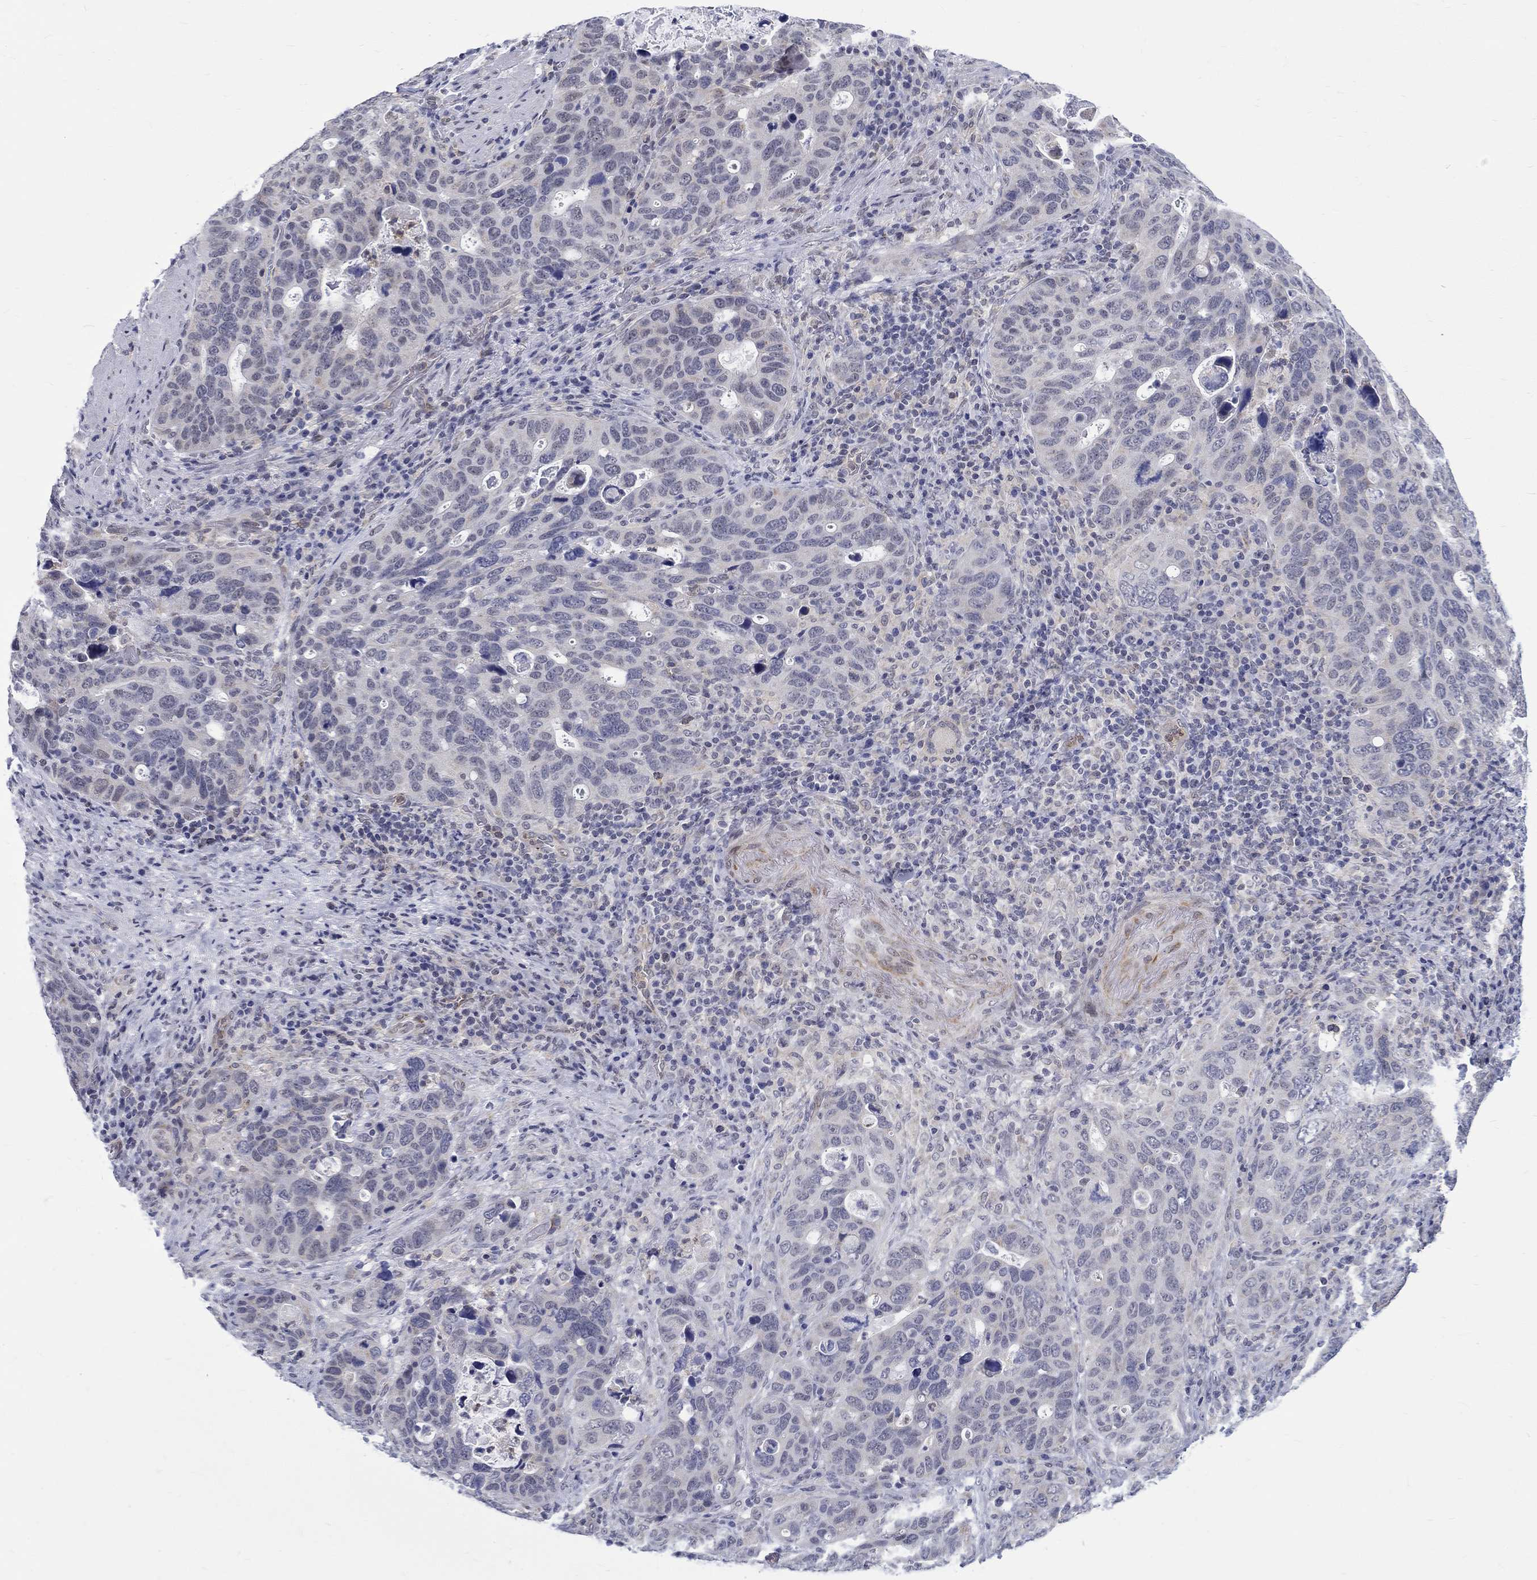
{"staining": {"intensity": "negative", "quantity": "none", "location": "none"}, "tissue": "stomach cancer", "cell_type": "Tumor cells", "image_type": "cancer", "snomed": [{"axis": "morphology", "description": "Adenocarcinoma, NOS"}, {"axis": "topography", "description": "Stomach"}], "caption": "Histopathology image shows no significant protein positivity in tumor cells of stomach adenocarcinoma. (DAB IHC visualized using brightfield microscopy, high magnification).", "gene": "ST6GALNAC1", "patient": {"sex": "male", "age": 54}}